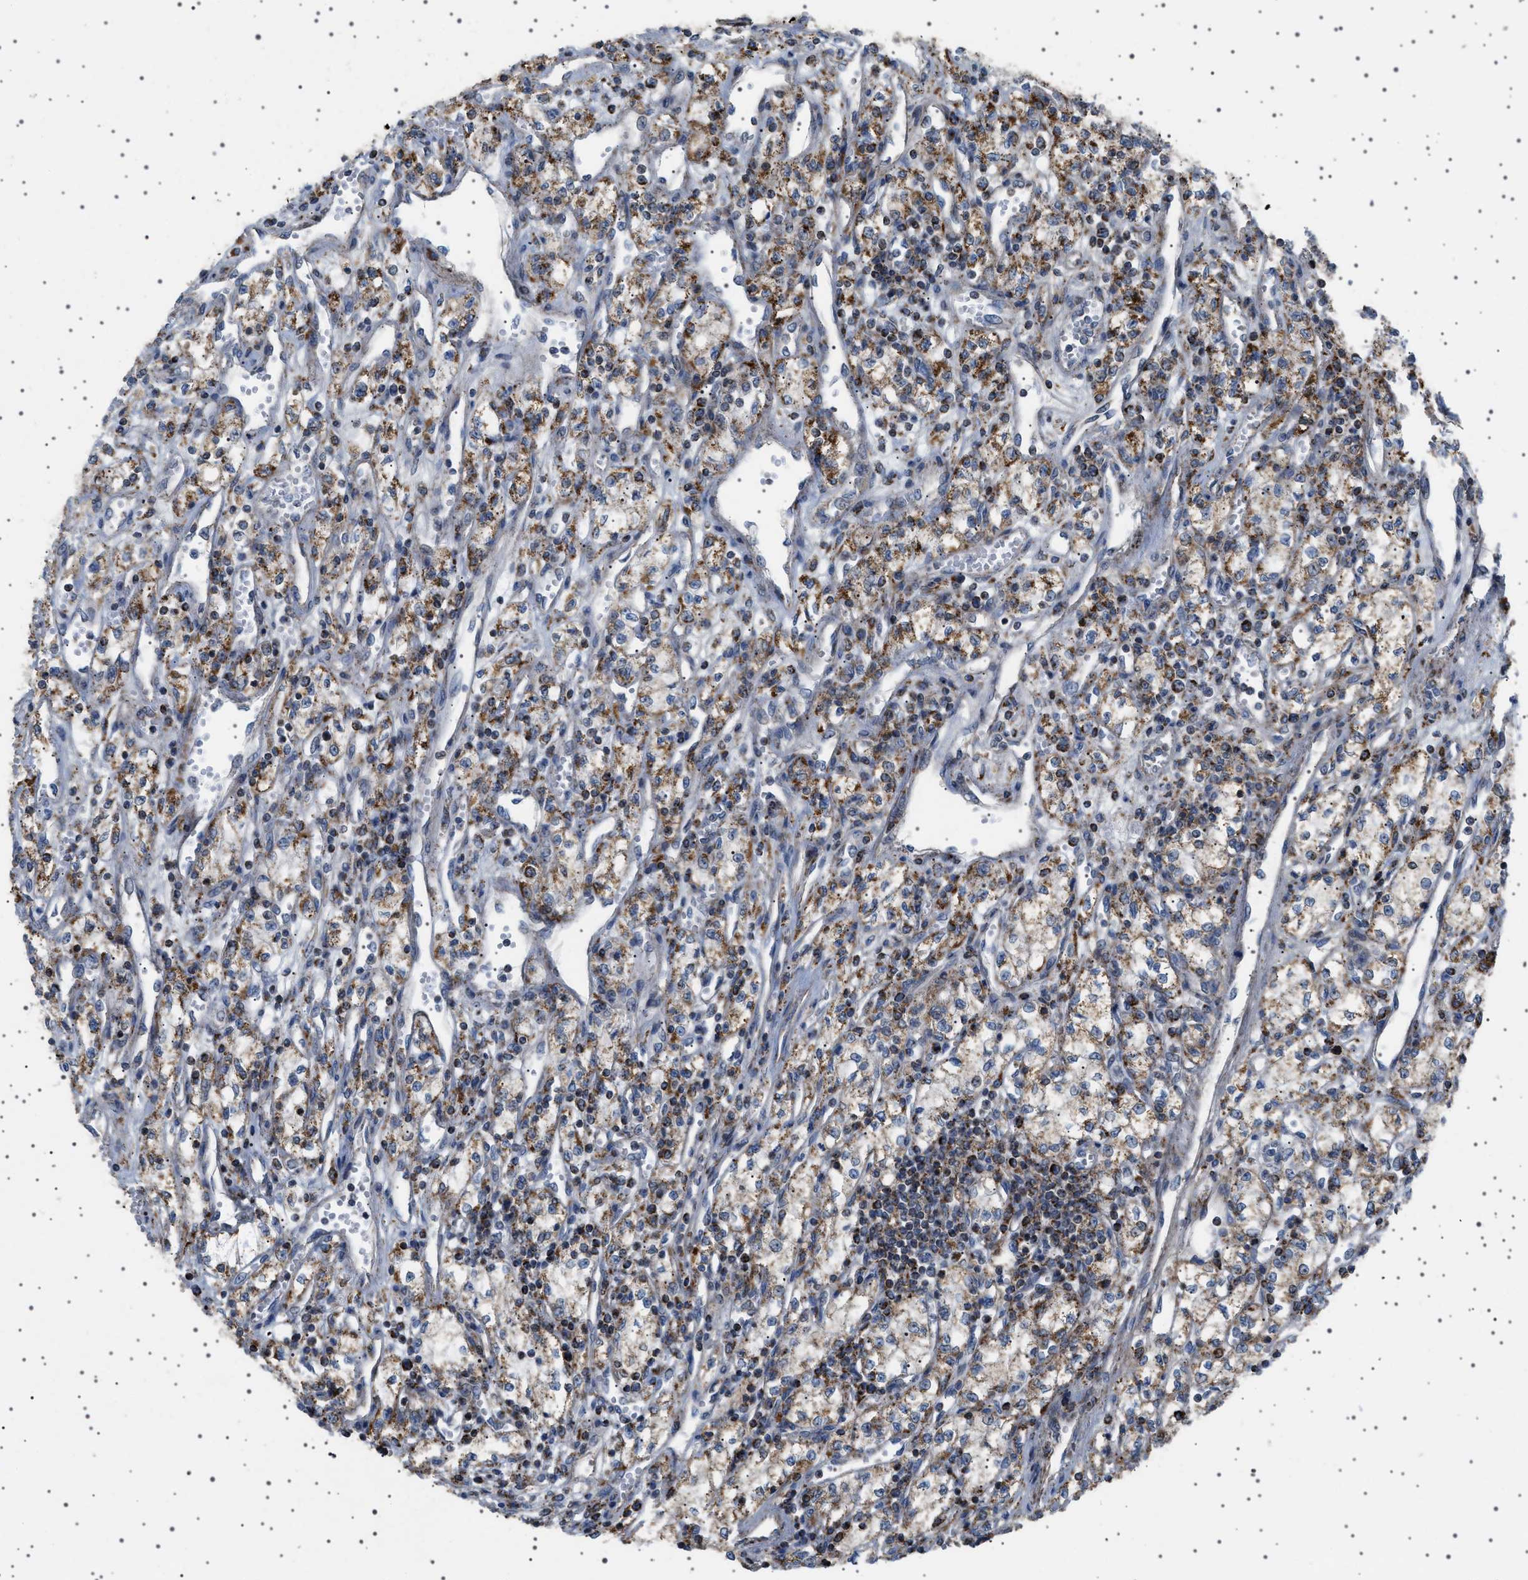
{"staining": {"intensity": "moderate", "quantity": ">75%", "location": "cytoplasmic/membranous"}, "tissue": "renal cancer", "cell_type": "Tumor cells", "image_type": "cancer", "snomed": [{"axis": "morphology", "description": "Adenocarcinoma, NOS"}, {"axis": "topography", "description": "Kidney"}], "caption": "There is medium levels of moderate cytoplasmic/membranous expression in tumor cells of renal cancer (adenocarcinoma), as demonstrated by immunohistochemical staining (brown color).", "gene": "UBXN8", "patient": {"sex": "male", "age": 59}}